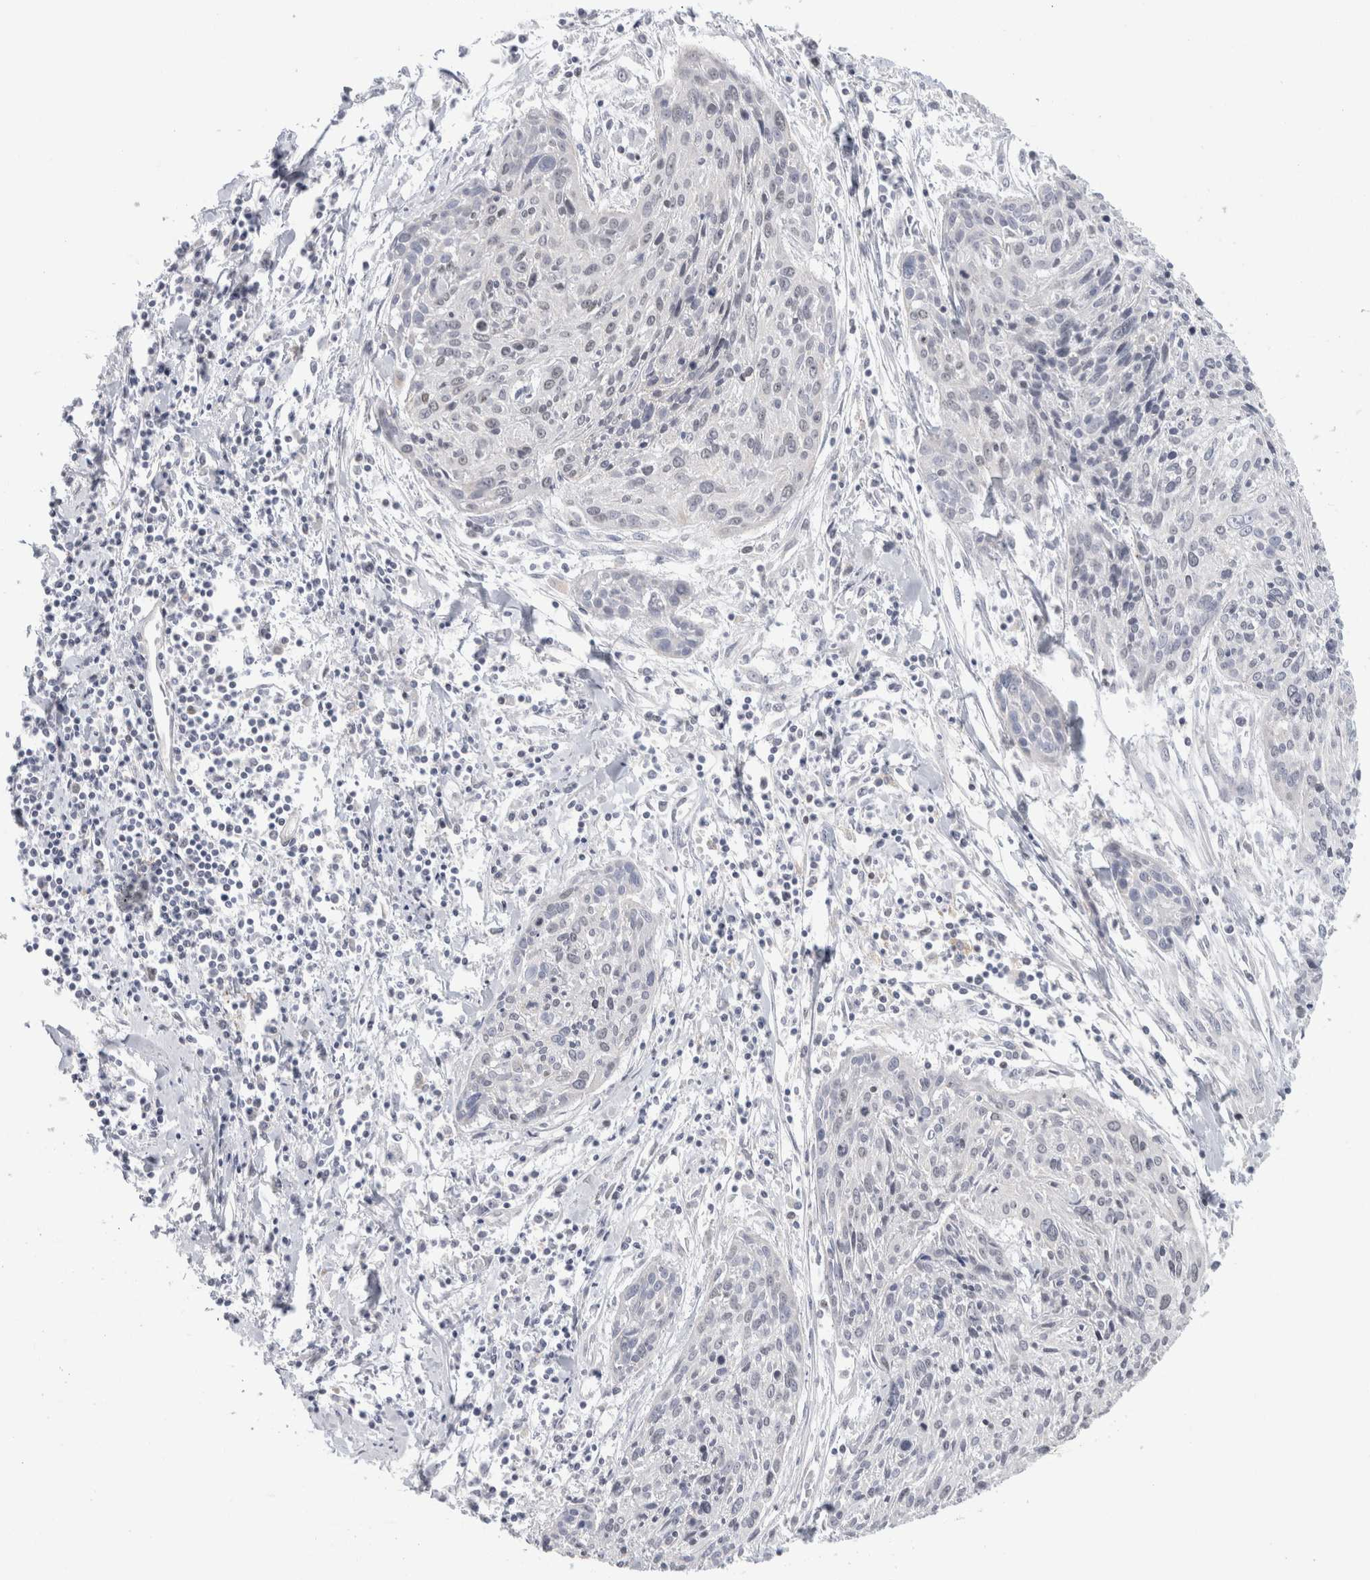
{"staining": {"intensity": "negative", "quantity": "none", "location": "none"}, "tissue": "cervical cancer", "cell_type": "Tumor cells", "image_type": "cancer", "snomed": [{"axis": "morphology", "description": "Squamous cell carcinoma, NOS"}, {"axis": "topography", "description": "Cervix"}], "caption": "The histopathology image reveals no significant positivity in tumor cells of cervical cancer (squamous cell carcinoma). The staining is performed using DAB brown chromogen with nuclei counter-stained in using hematoxylin.", "gene": "SYTL5", "patient": {"sex": "female", "age": 51}}